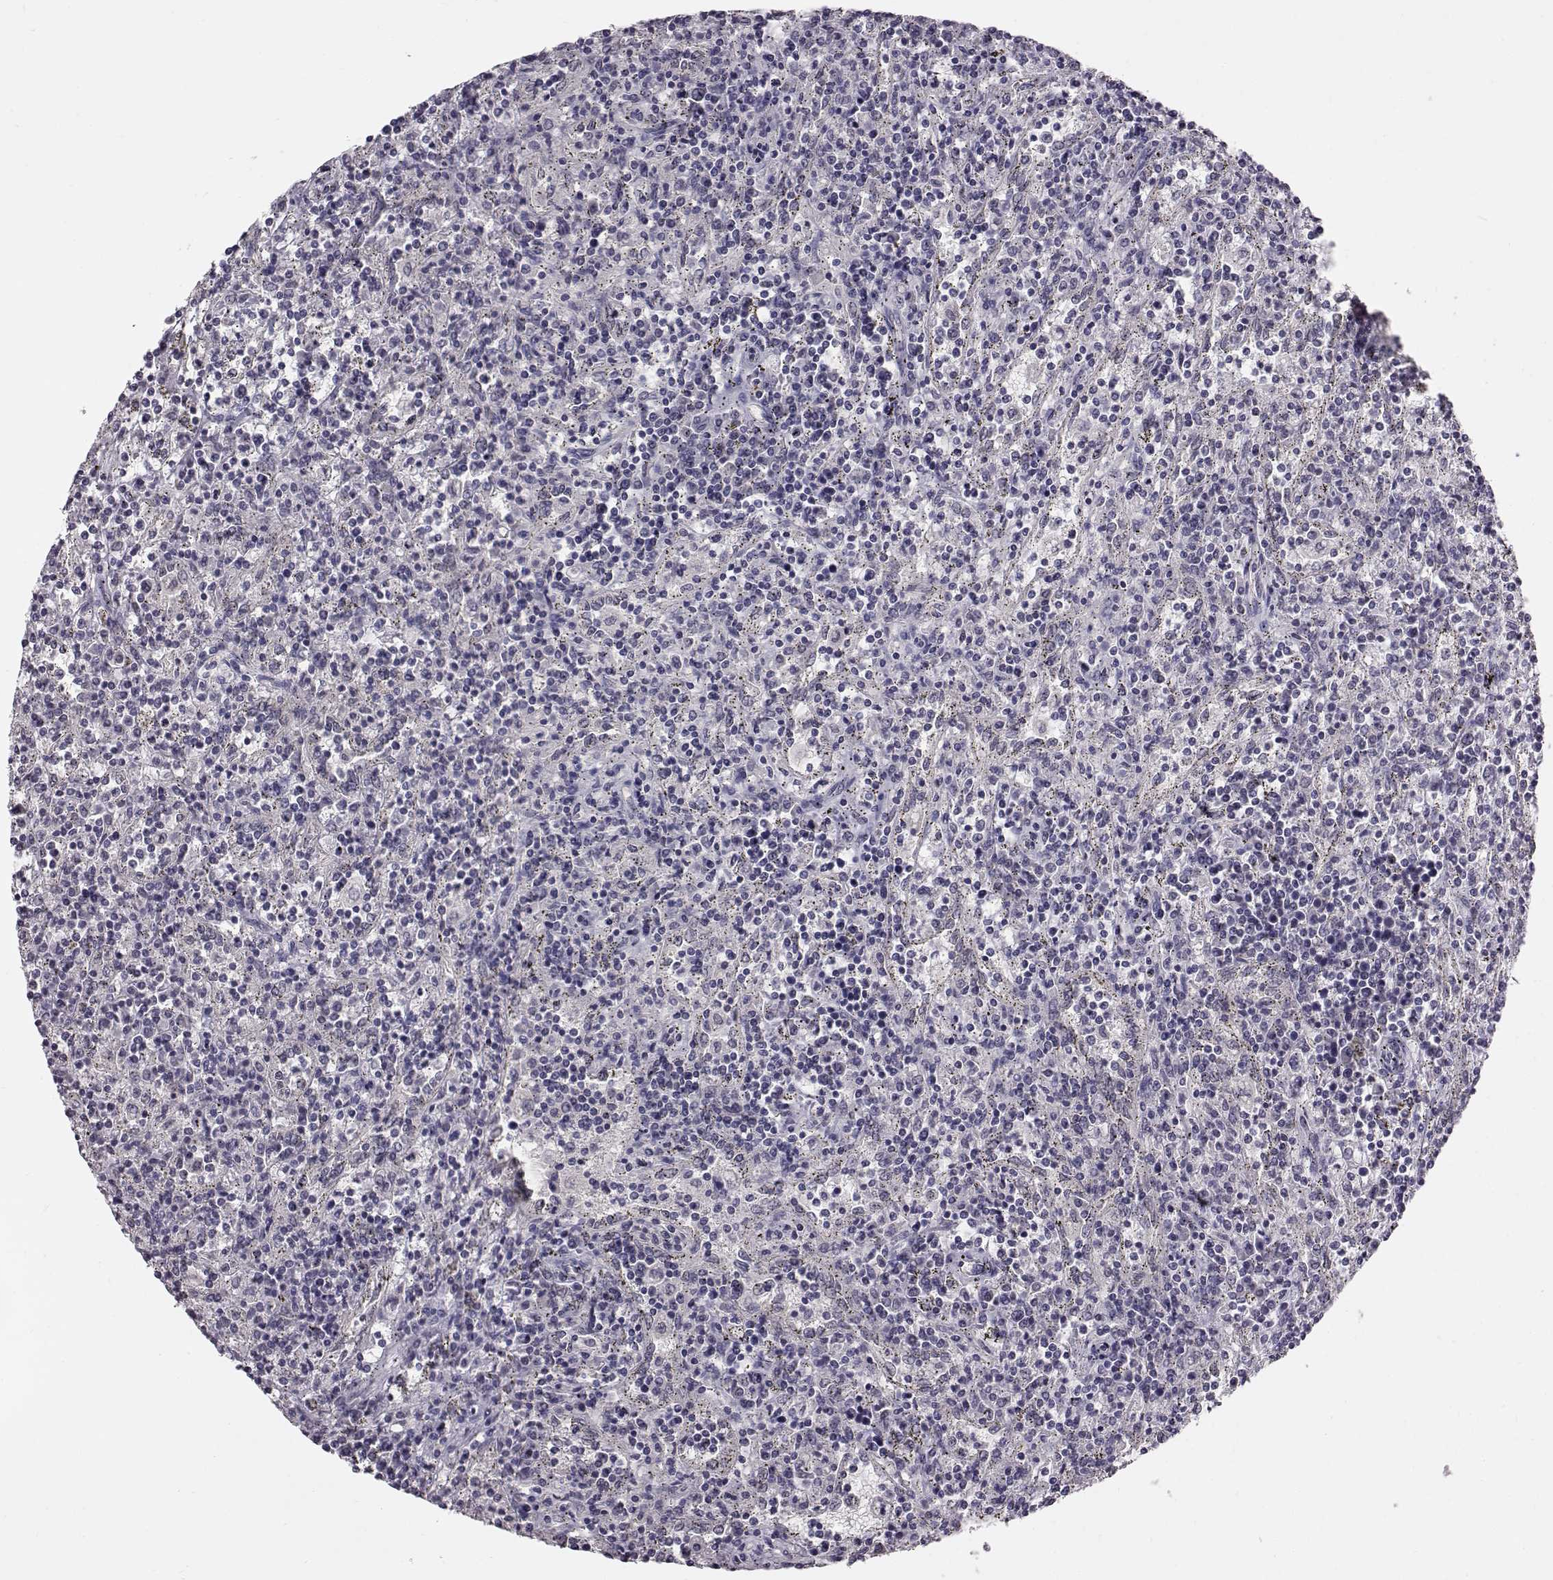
{"staining": {"intensity": "negative", "quantity": "none", "location": "none"}, "tissue": "lymphoma", "cell_type": "Tumor cells", "image_type": "cancer", "snomed": [{"axis": "morphology", "description": "Malignant lymphoma, non-Hodgkin's type, Low grade"}, {"axis": "topography", "description": "Spleen"}], "caption": "The IHC photomicrograph has no significant staining in tumor cells of low-grade malignant lymphoma, non-Hodgkin's type tissue.", "gene": "C10orf62", "patient": {"sex": "male", "age": 62}}